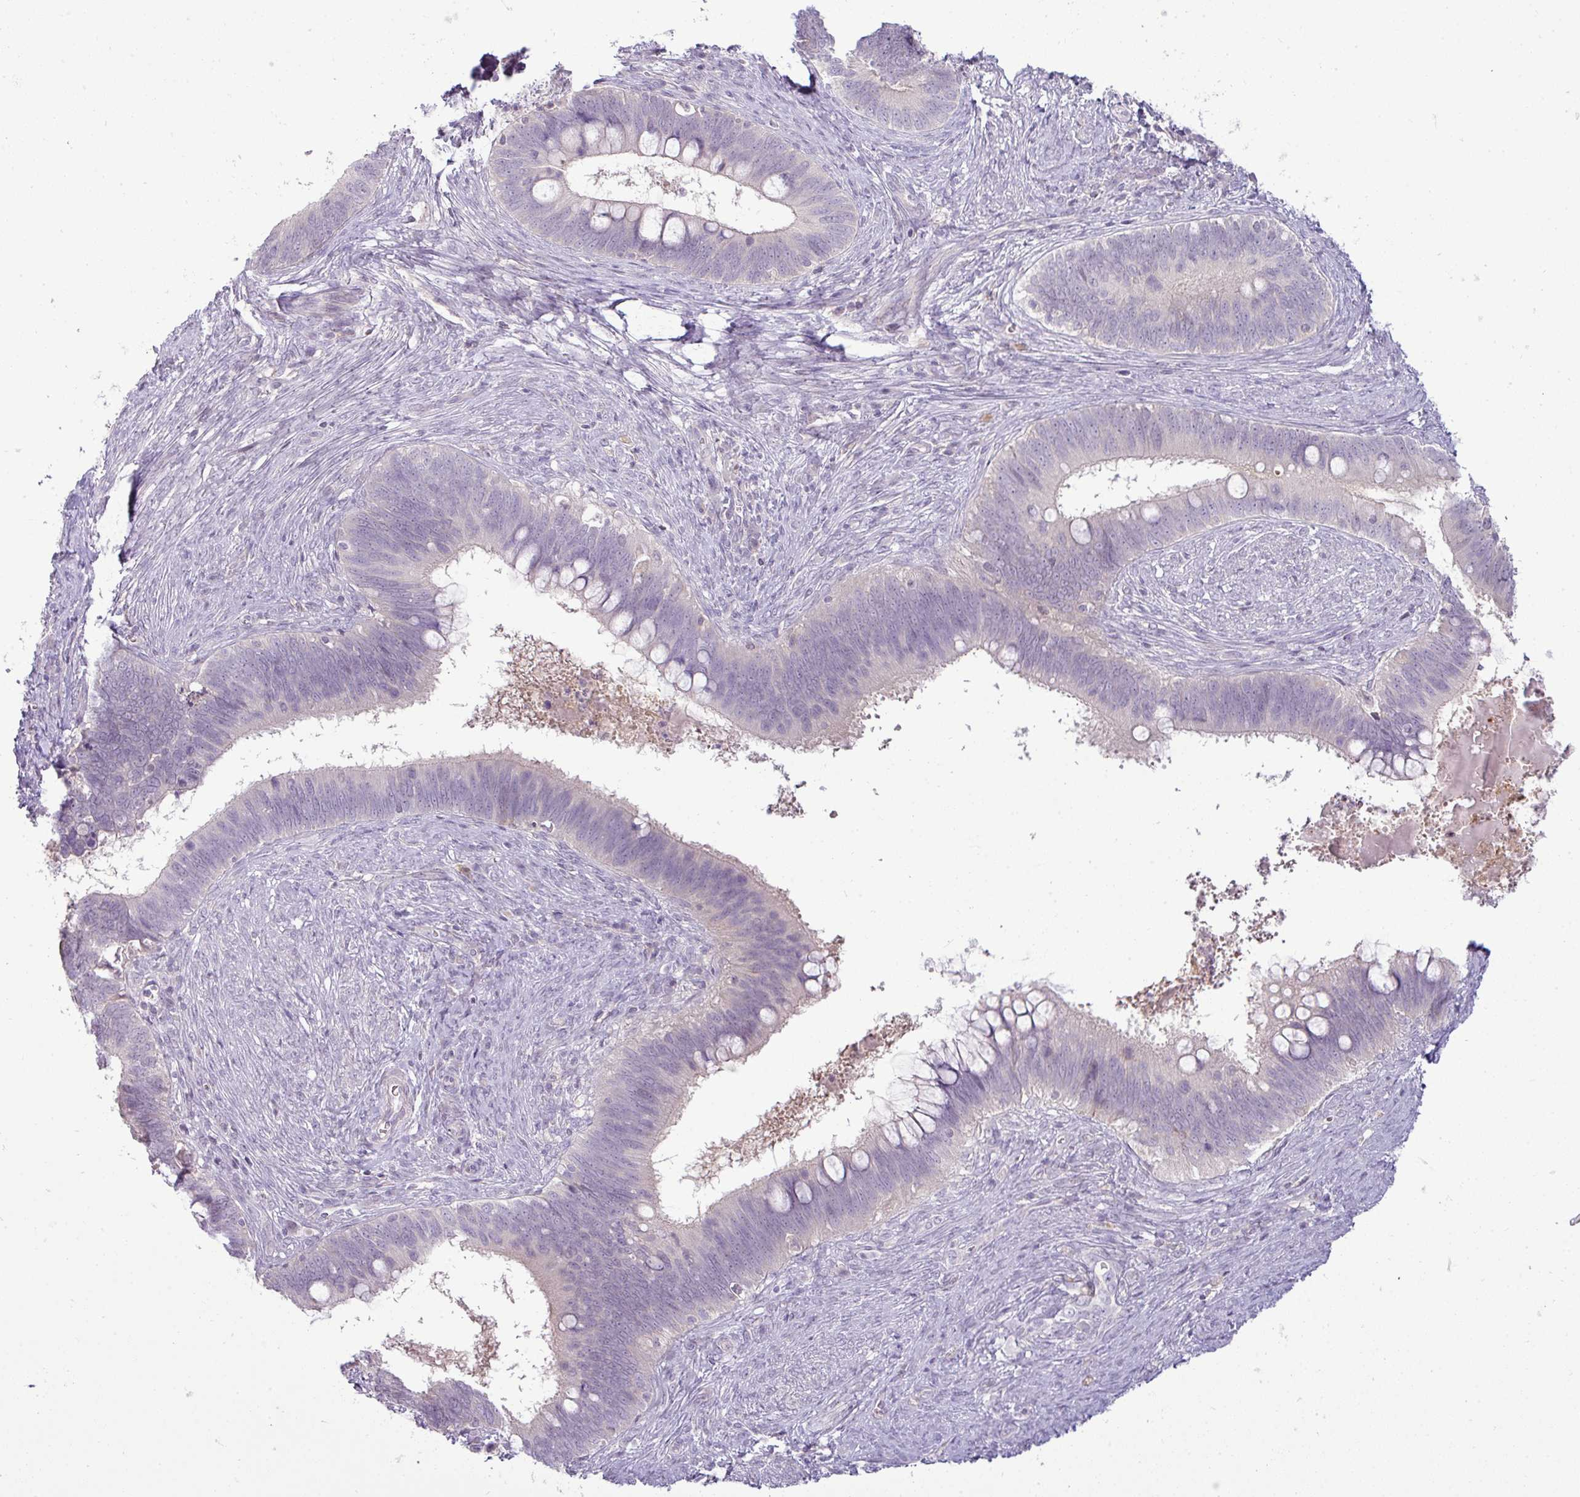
{"staining": {"intensity": "negative", "quantity": "none", "location": "none"}, "tissue": "cervical cancer", "cell_type": "Tumor cells", "image_type": "cancer", "snomed": [{"axis": "morphology", "description": "Adenocarcinoma, NOS"}, {"axis": "topography", "description": "Cervix"}], "caption": "This is a photomicrograph of immunohistochemistry staining of cervical cancer, which shows no expression in tumor cells. The staining is performed using DAB brown chromogen with nuclei counter-stained in using hematoxylin.", "gene": "APOM", "patient": {"sex": "female", "age": 42}}